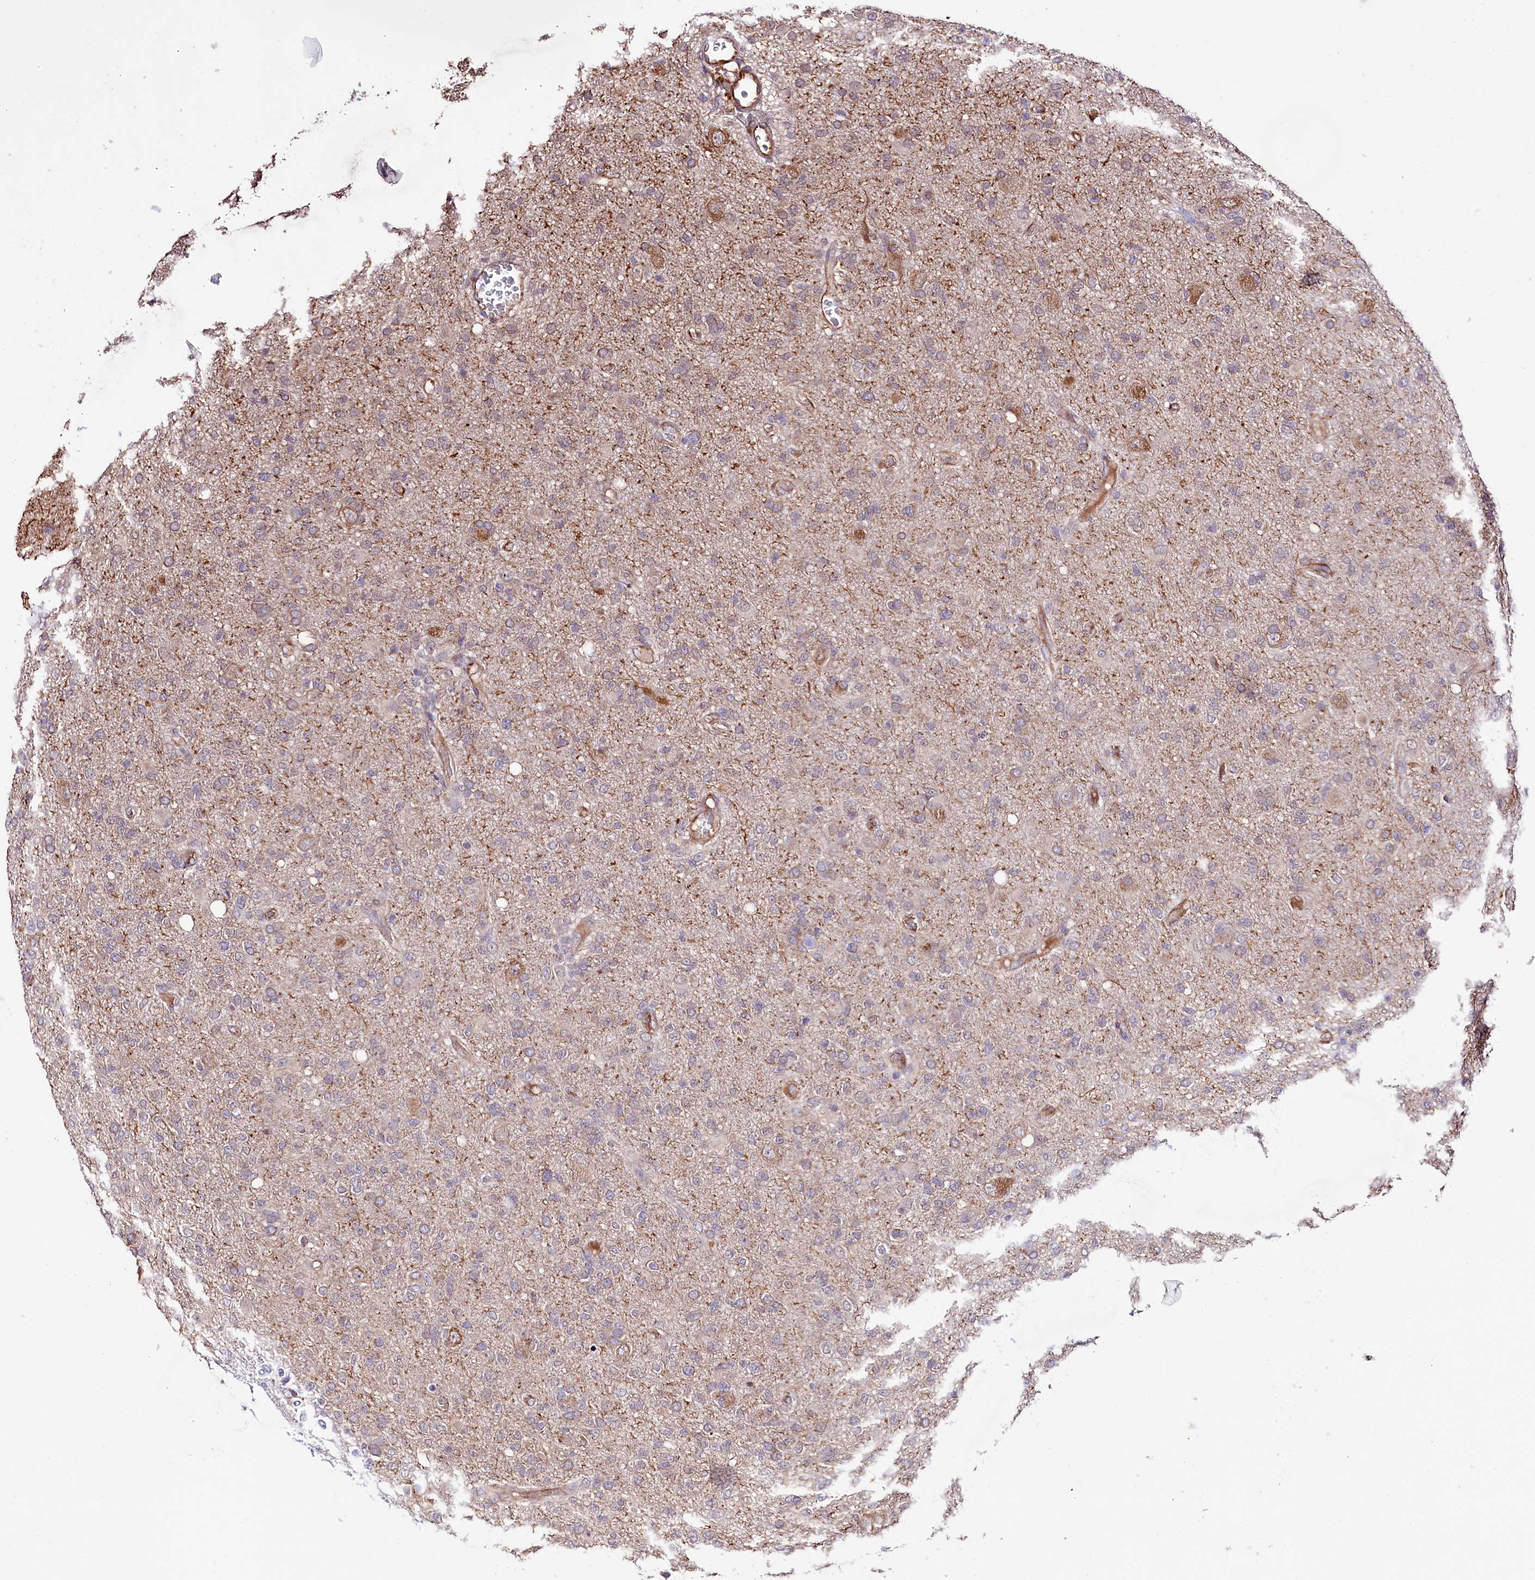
{"staining": {"intensity": "negative", "quantity": "none", "location": "none"}, "tissue": "glioma", "cell_type": "Tumor cells", "image_type": "cancer", "snomed": [{"axis": "morphology", "description": "Glioma, malignant, High grade"}, {"axis": "topography", "description": "Brain"}], "caption": "IHC image of malignant glioma (high-grade) stained for a protein (brown), which displays no staining in tumor cells.", "gene": "TTC12", "patient": {"sex": "female", "age": 57}}